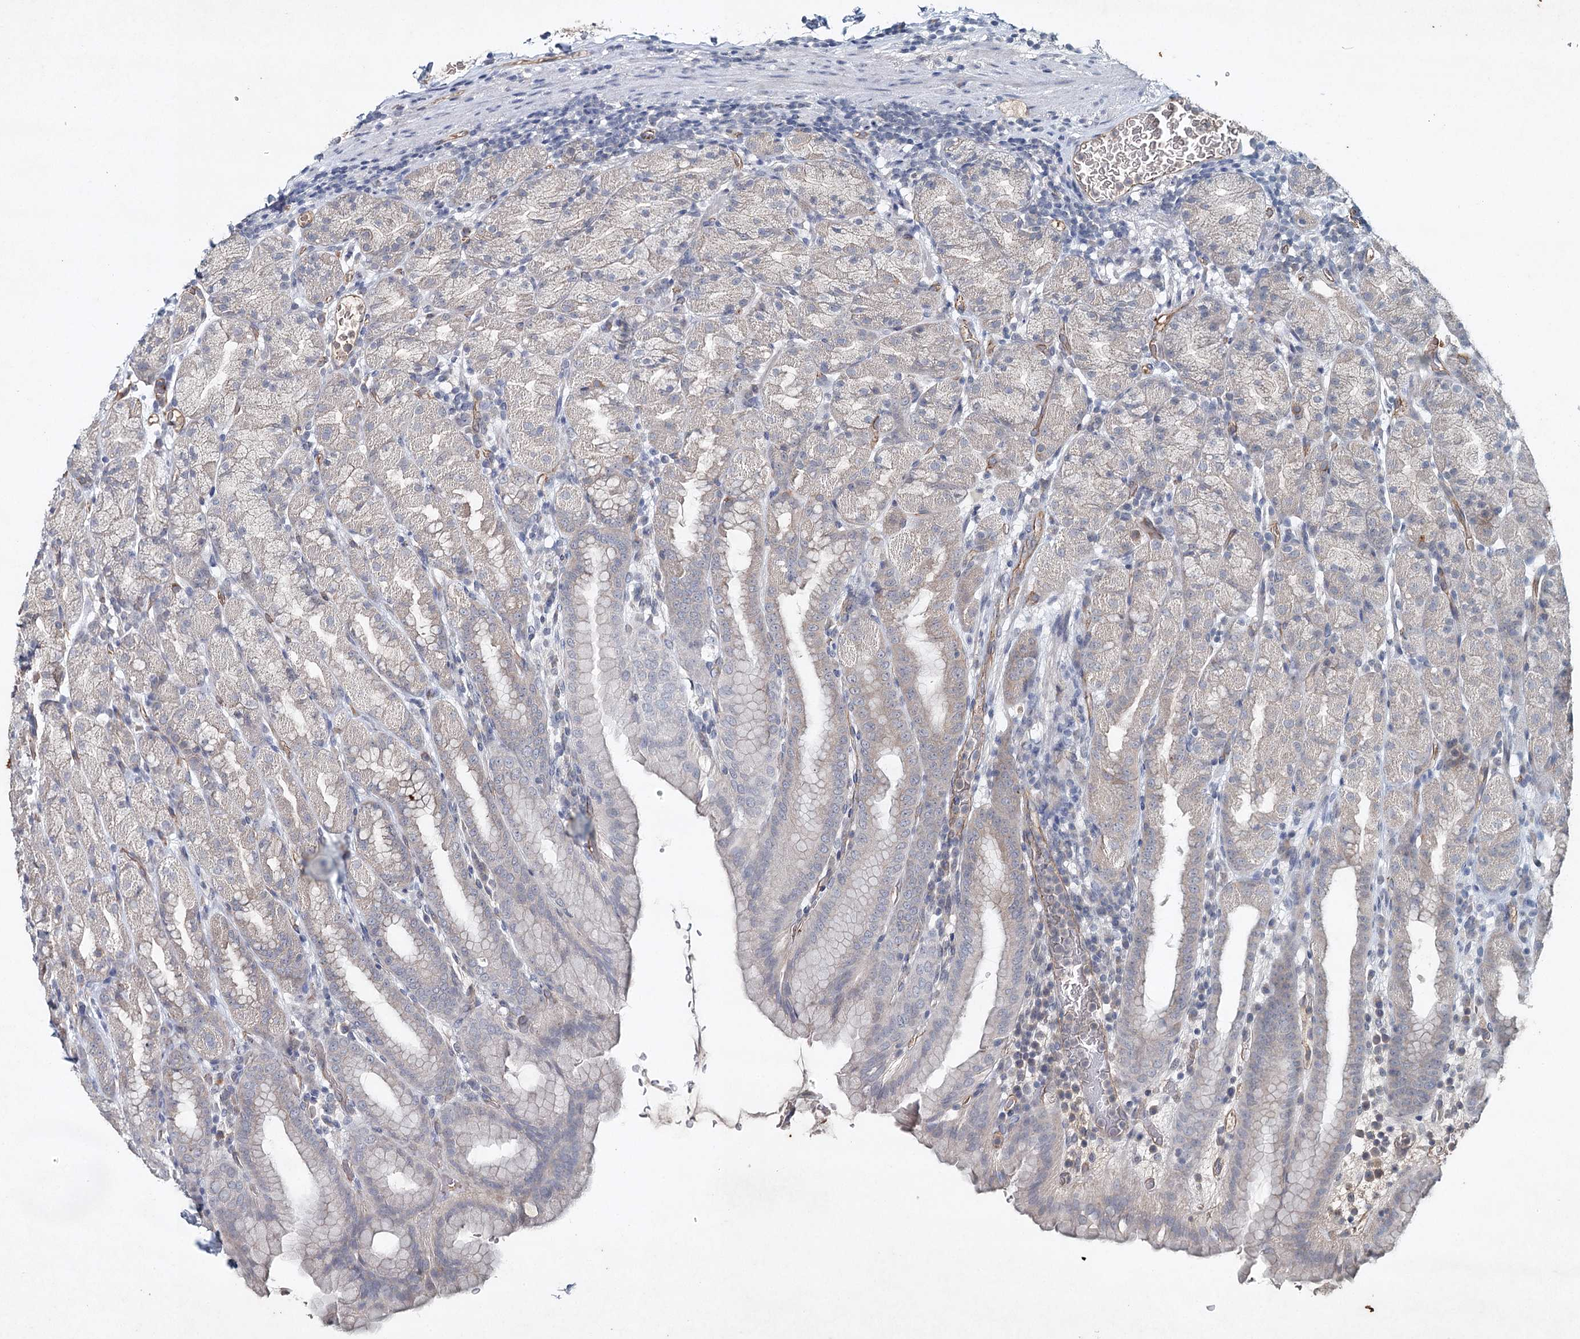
{"staining": {"intensity": "weak", "quantity": "25%-75%", "location": "cytoplasmic/membranous"}, "tissue": "stomach", "cell_type": "Glandular cells", "image_type": "normal", "snomed": [{"axis": "morphology", "description": "Normal tissue, NOS"}, {"axis": "topography", "description": "Stomach, upper"}], "caption": "Immunohistochemistry (DAB) staining of normal stomach exhibits weak cytoplasmic/membranous protein positivity in about 25%-75% of glandular cells.", "gene": "SYNPO", "patient": {"sex": "male", "age": 68}}